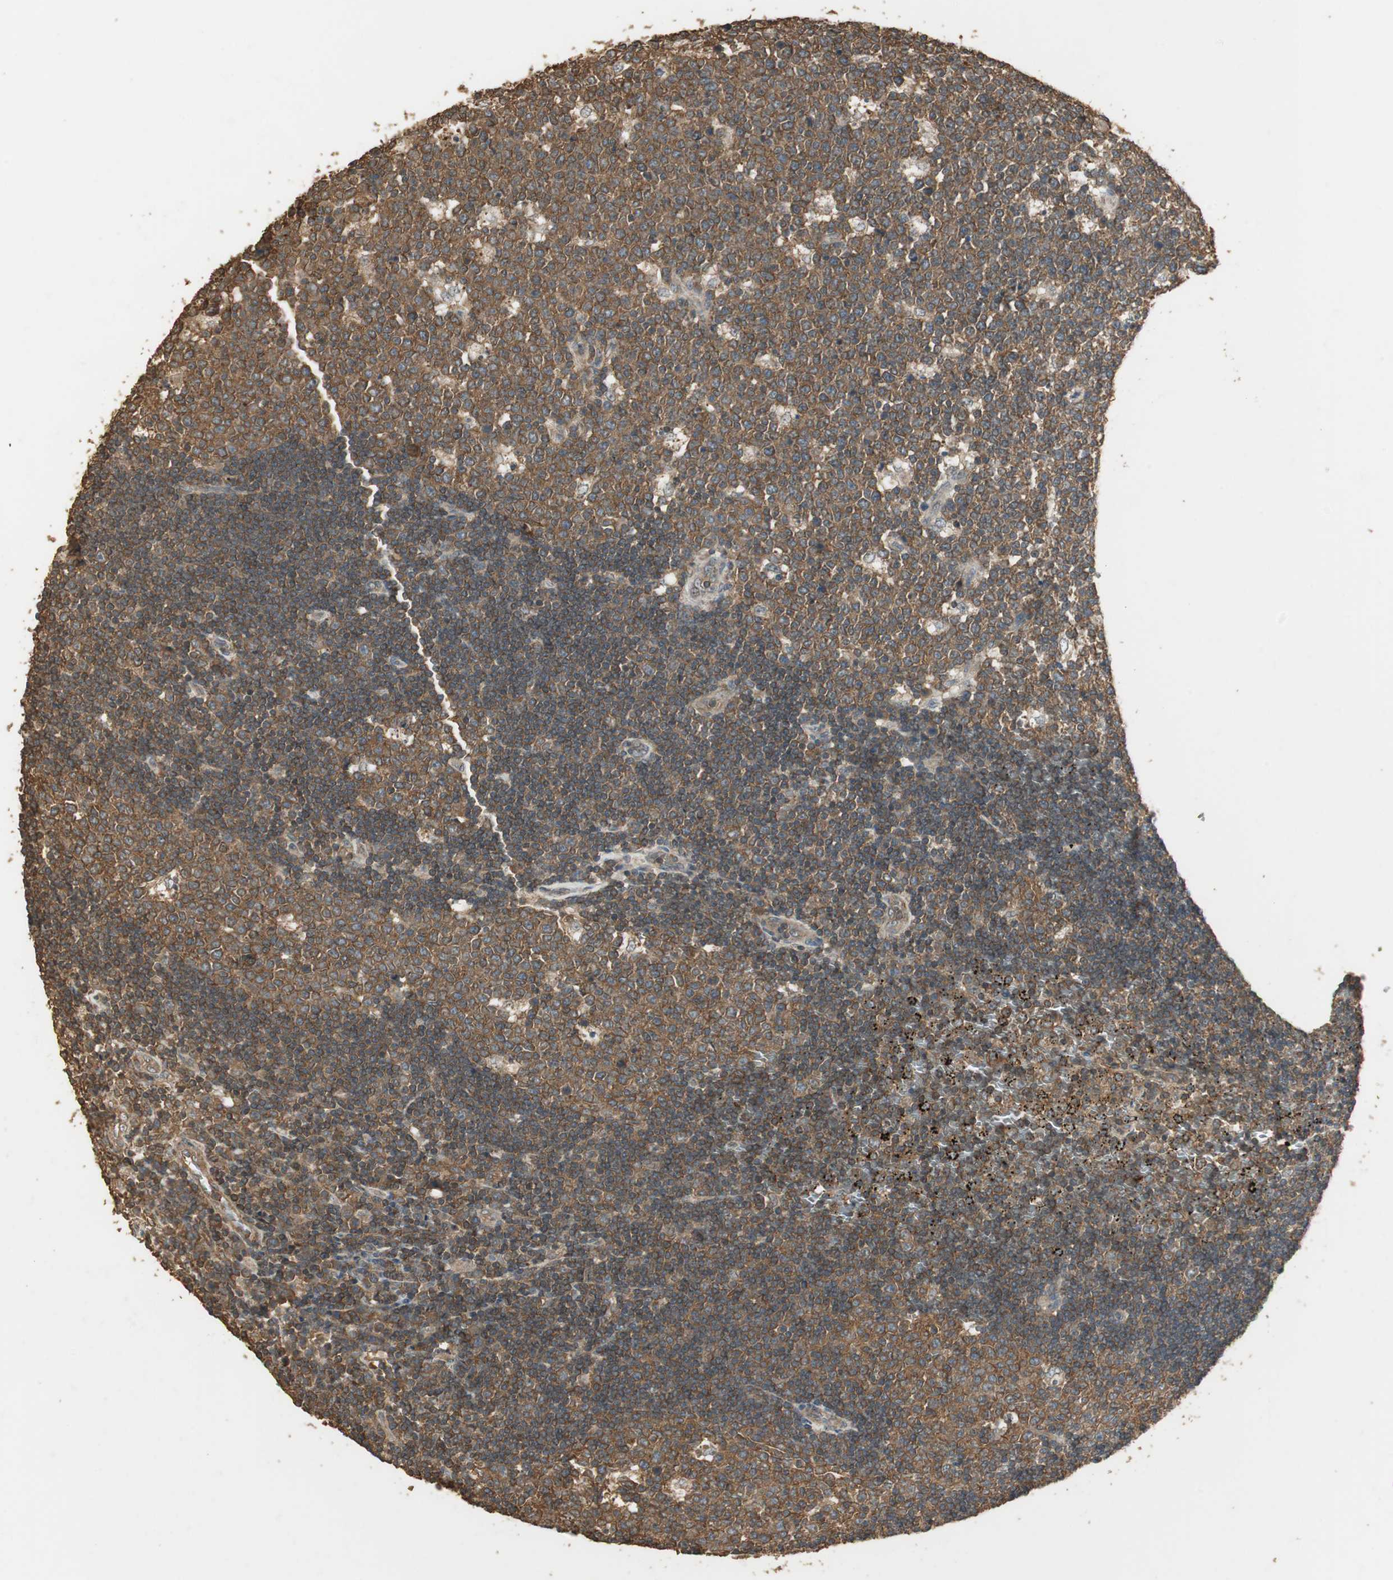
{"staining": {"intensity": "strong", "quantity": ">75%", "location": "cytoplasmic/membranous"}, "tissue": "lymph node", "cell_type": "Germinal center cells", "image_type": "normal", "snomed": [{"axis": "morphology", "description": "Normal tissue, NOS"}, {"axis": "topography", "description": "Lymph node"}, {"axis": "topography", "description": "Salivary gland"}], "caption": "Benign lymph node was stained to show a protein in brown. There is high levels of strong cytoplasmic/membranous staining in approximately >75% of germinal center cells.", "gene": "USP2", "patient": {"sex": "male", "age": 8}}